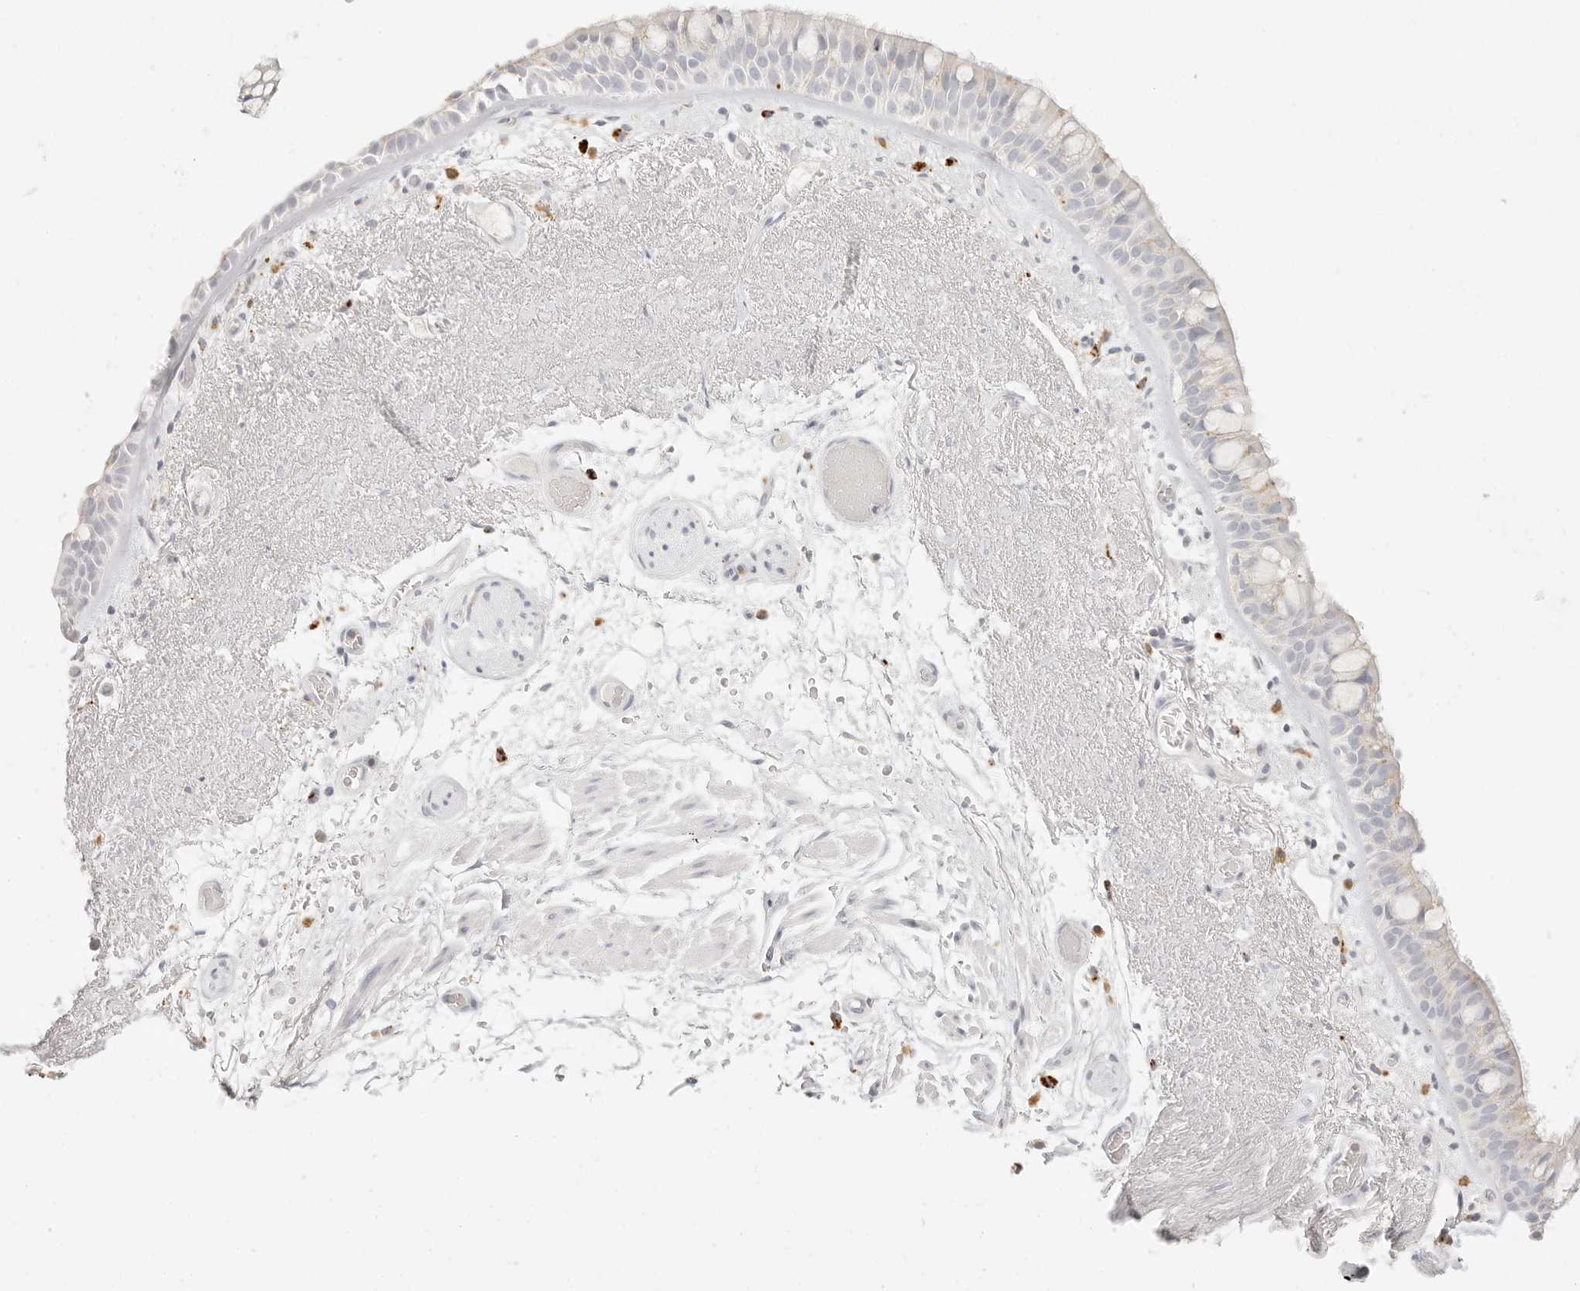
{"staining": {"intensity": "negative", "quantity": "none", "location": "none"}, "tissue": "bronchus", "cell_type": "Respiratory epithelial cells", "image_type": "normal", "snomed": [{"axis": "morphology", "description": "Normal tissue, NOS"}, {"axis": "morphology", "description": "Squamous cell carcinoma, NOS"}, {"axis": "topography", "description": "Lymph node"}, {"axis": "topography", "description": "Bronchus"}, {"axis": "topography", "description": "Lung"}], "caption": "Histopathology image shows no protein positivity in respiratory epithelial cells of normal bronchus. (DAB immunohistochemistry (IHC) with hematoxylin counter stain).", "gene": "RNASET2", "patient": {"sex": "male", "age": 66}}